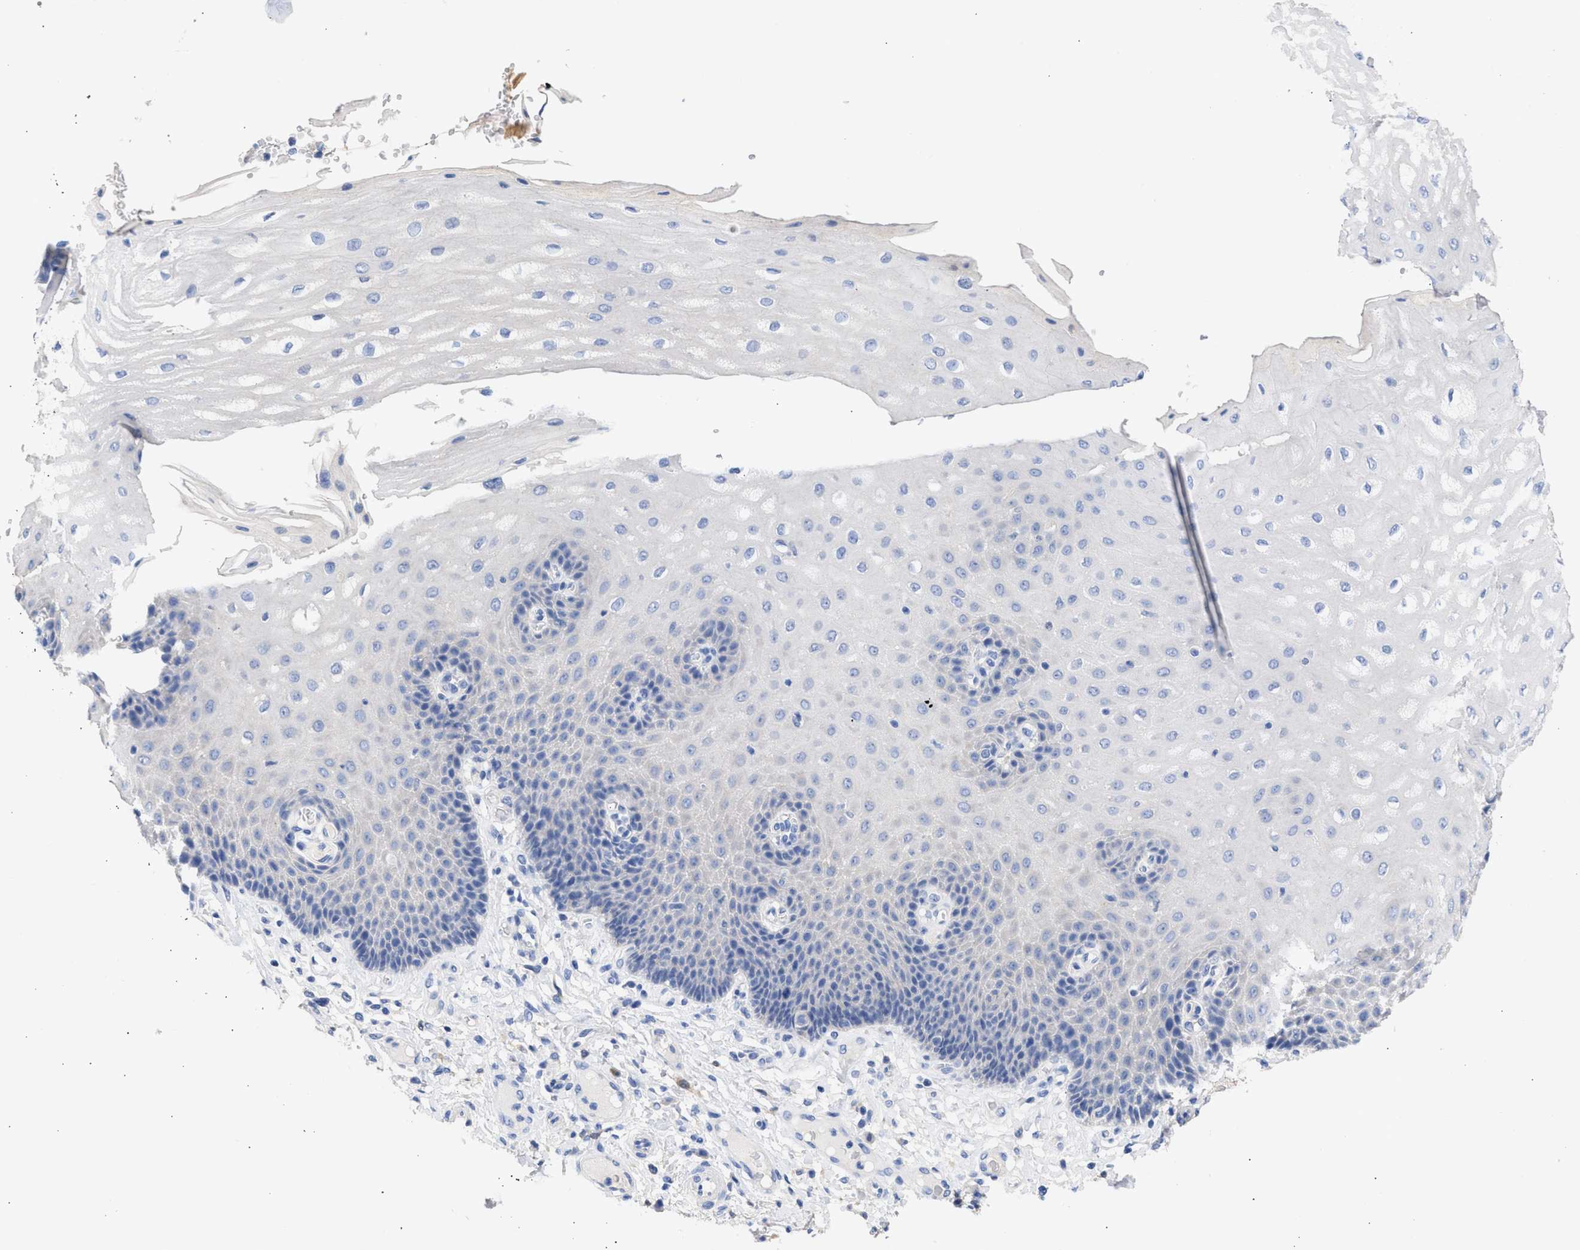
{"staining": {"intensity": "negative", "quantity": "none", "location": "none"}, "tissue": "esophagus", "cell_type": "Squamous epithelial cells", "image_type": "normal", "snomed": [{"axis": "morphology", "description": "Normal tissue, NOS"}, {"axis": "topography", "description": "Esophagus"}], "caption": "Squamous epithelial cells show no significant protein expression in normal esophagus. The staining is performed using DAB (3,3'-diaminobenzidine) brown chromogen with nuclei counter-stained in using hematoxylin.", "gene": "RSPH1", "patient": {"sex": "male", "age": 54}}